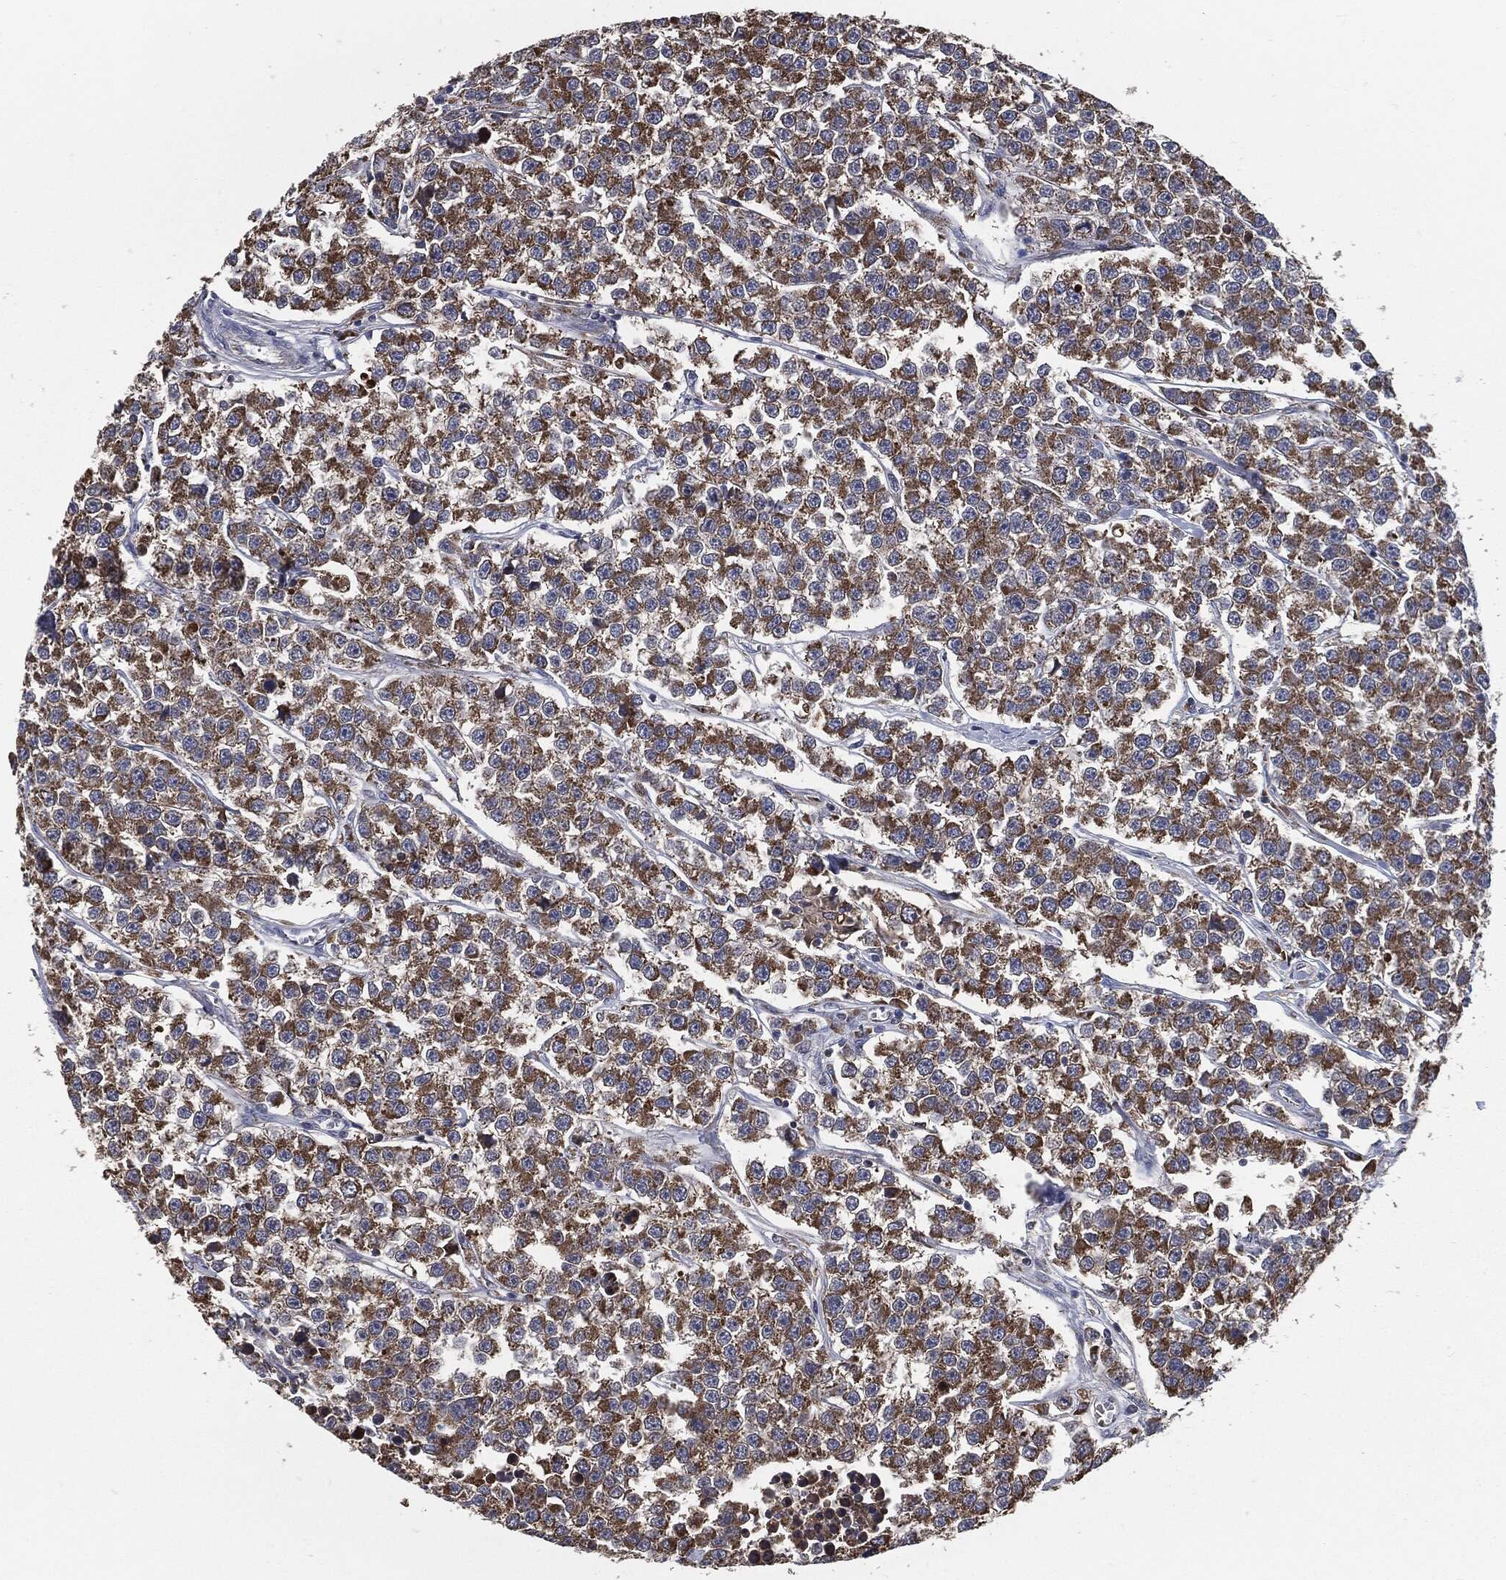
{"staining": {"intensity": "strong", "quantity": ">75%", "location": "cytoplasmic/membranous"}, "tissue": "testis cancer", "cell_type": "Tumor cells", "image_type": "cancer", "snomed": [{"axis": "morphology", "description": "Seminoma, NOS"}, {"axis": "topography", "description": "Testis"}], "caption": "DAB (3,3'-diaminobenzidine) immunohistochemical staining of seminoma (testis) reveals strong cytoplasmic/membranous protein positivity in about >75% of tumor cells.", "gene": "PRDX4", "patient": {"sex": "male", "age": 59}}